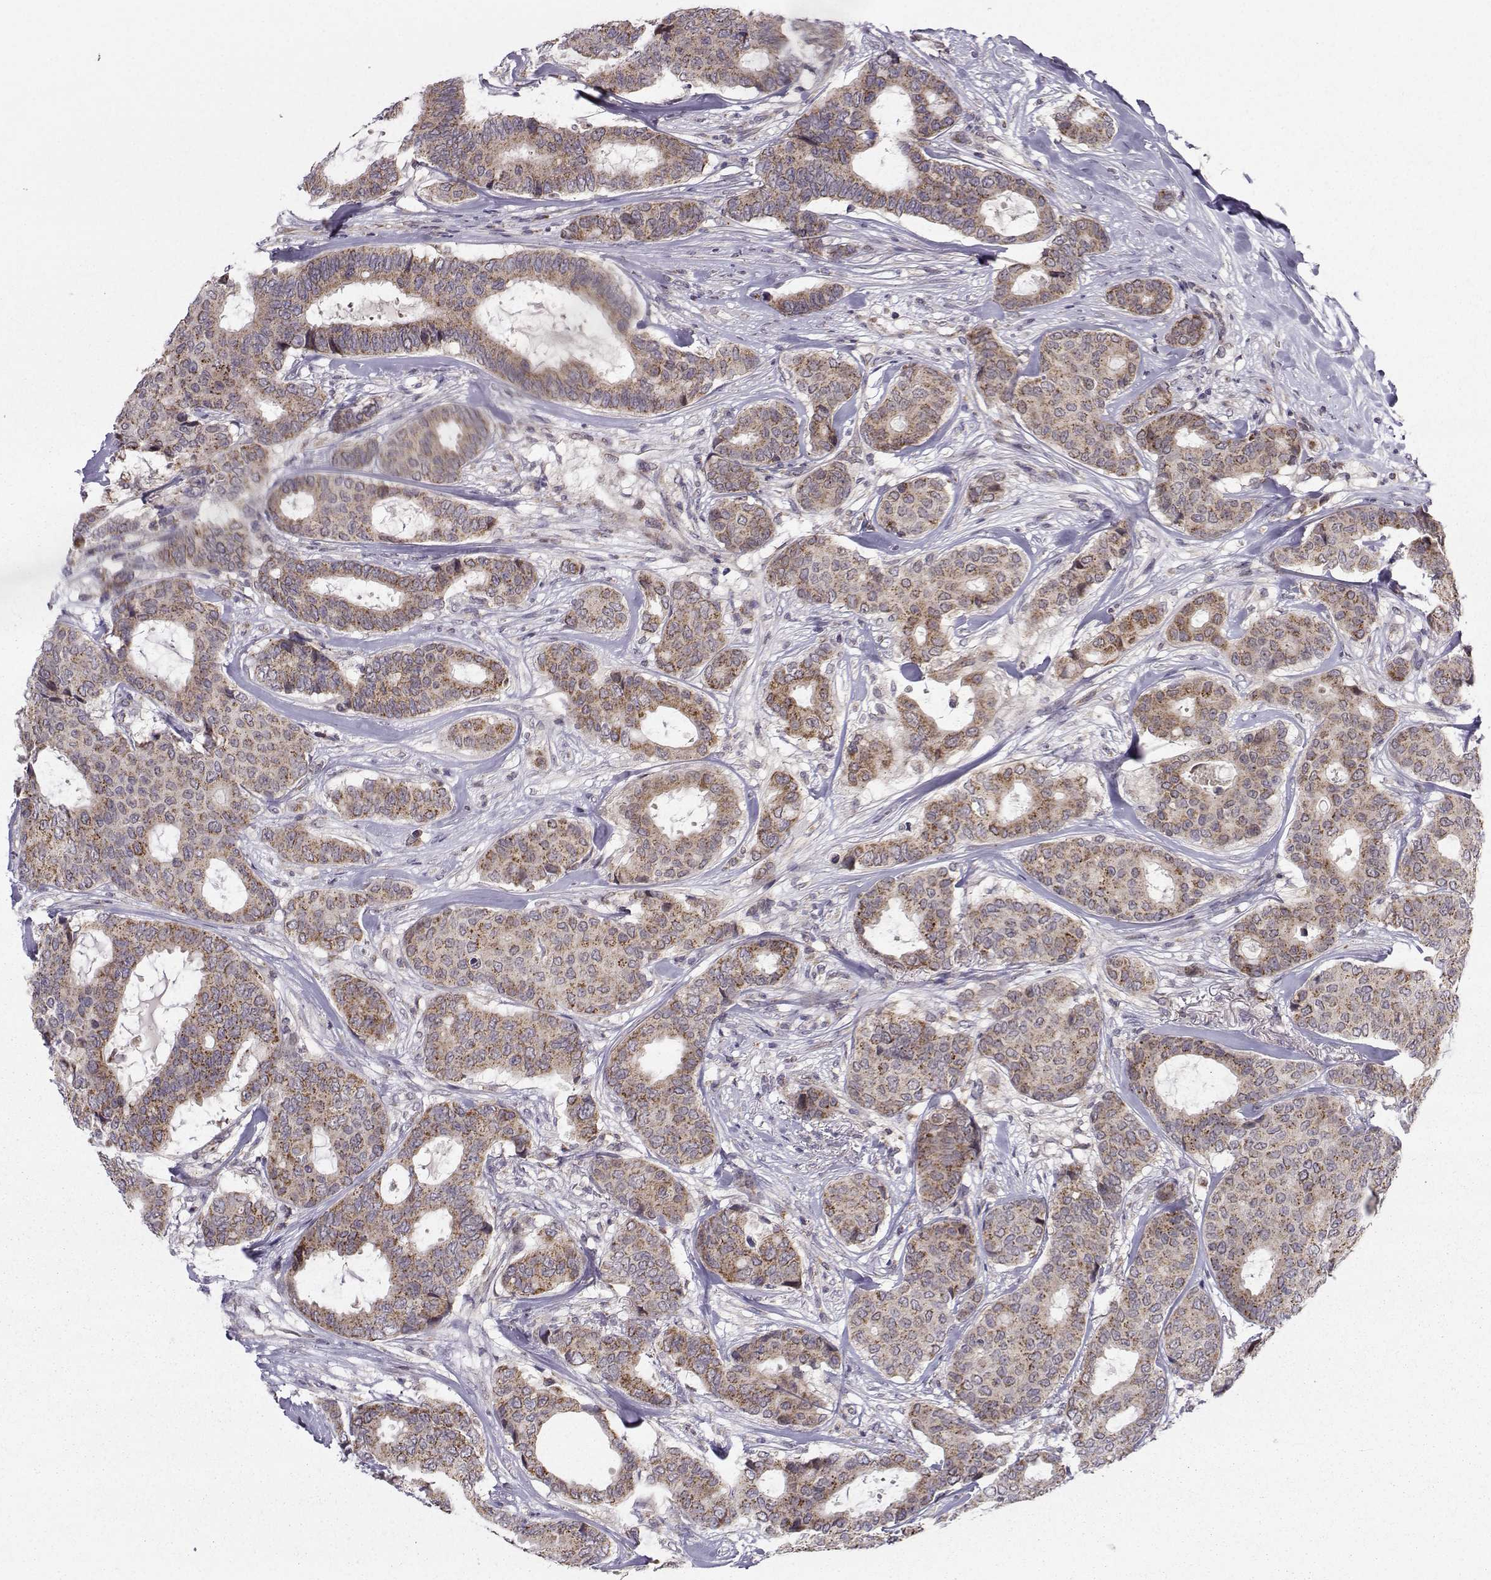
{"staining": {"intensity": "moderate", "quantity": ">75%", "location": "cytoplasmic/membranous"}, "tissue": "breast cancer", "cell_type": "Tumor cells", "image_type": "cancer", "snomed": [{"axis": "morphology", "description": "Duct carcinoma"}, {"axis": "topography", "description": "Breast"}], "caption": "Immunohistochemical staining of breast intraductal carcinoma exhibits medium levels of moderate cytoplasmic/membranous protein staining in about >75% of tumor cells.", "gene": "NECAB3", "patient": {"sex": "female", "age": 75}}